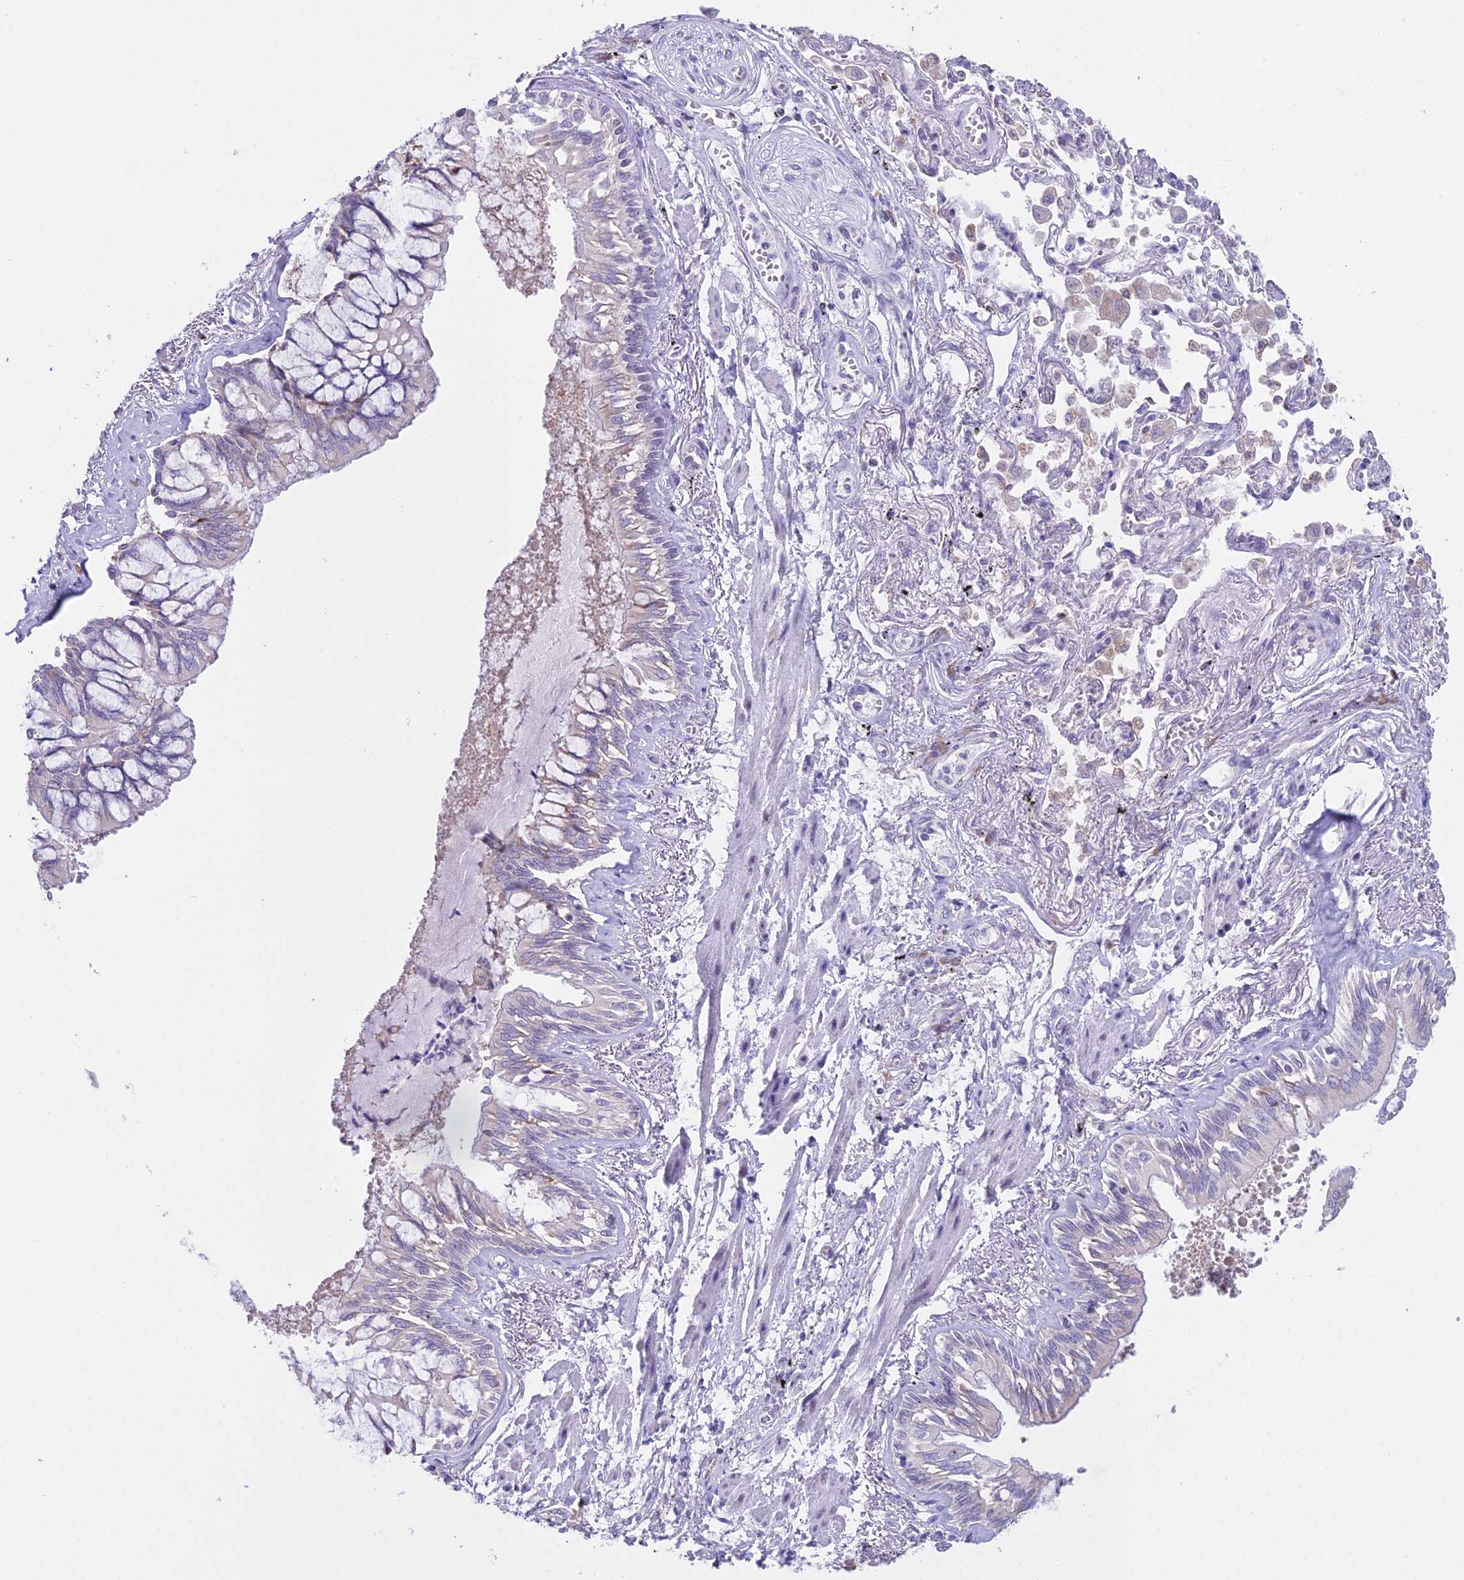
{"staining": {"intensity": "negative", "quantity": "none", "location": "none"}, "tissue": "lung cancer", "cell_type": "Tumor cells", "image_type": "cancer", "snomed": [{"axis": "morphology", "description": "Adenocarcinoma, NOS"}, {"axis": "topography", "description": "Lung"}], "caption": "Immunohistochemical staining of human lung cancer exhibits no significant expression in tumor cells.", "gene": "RPS26", "patient": {"sex": "male", "age": 67}}